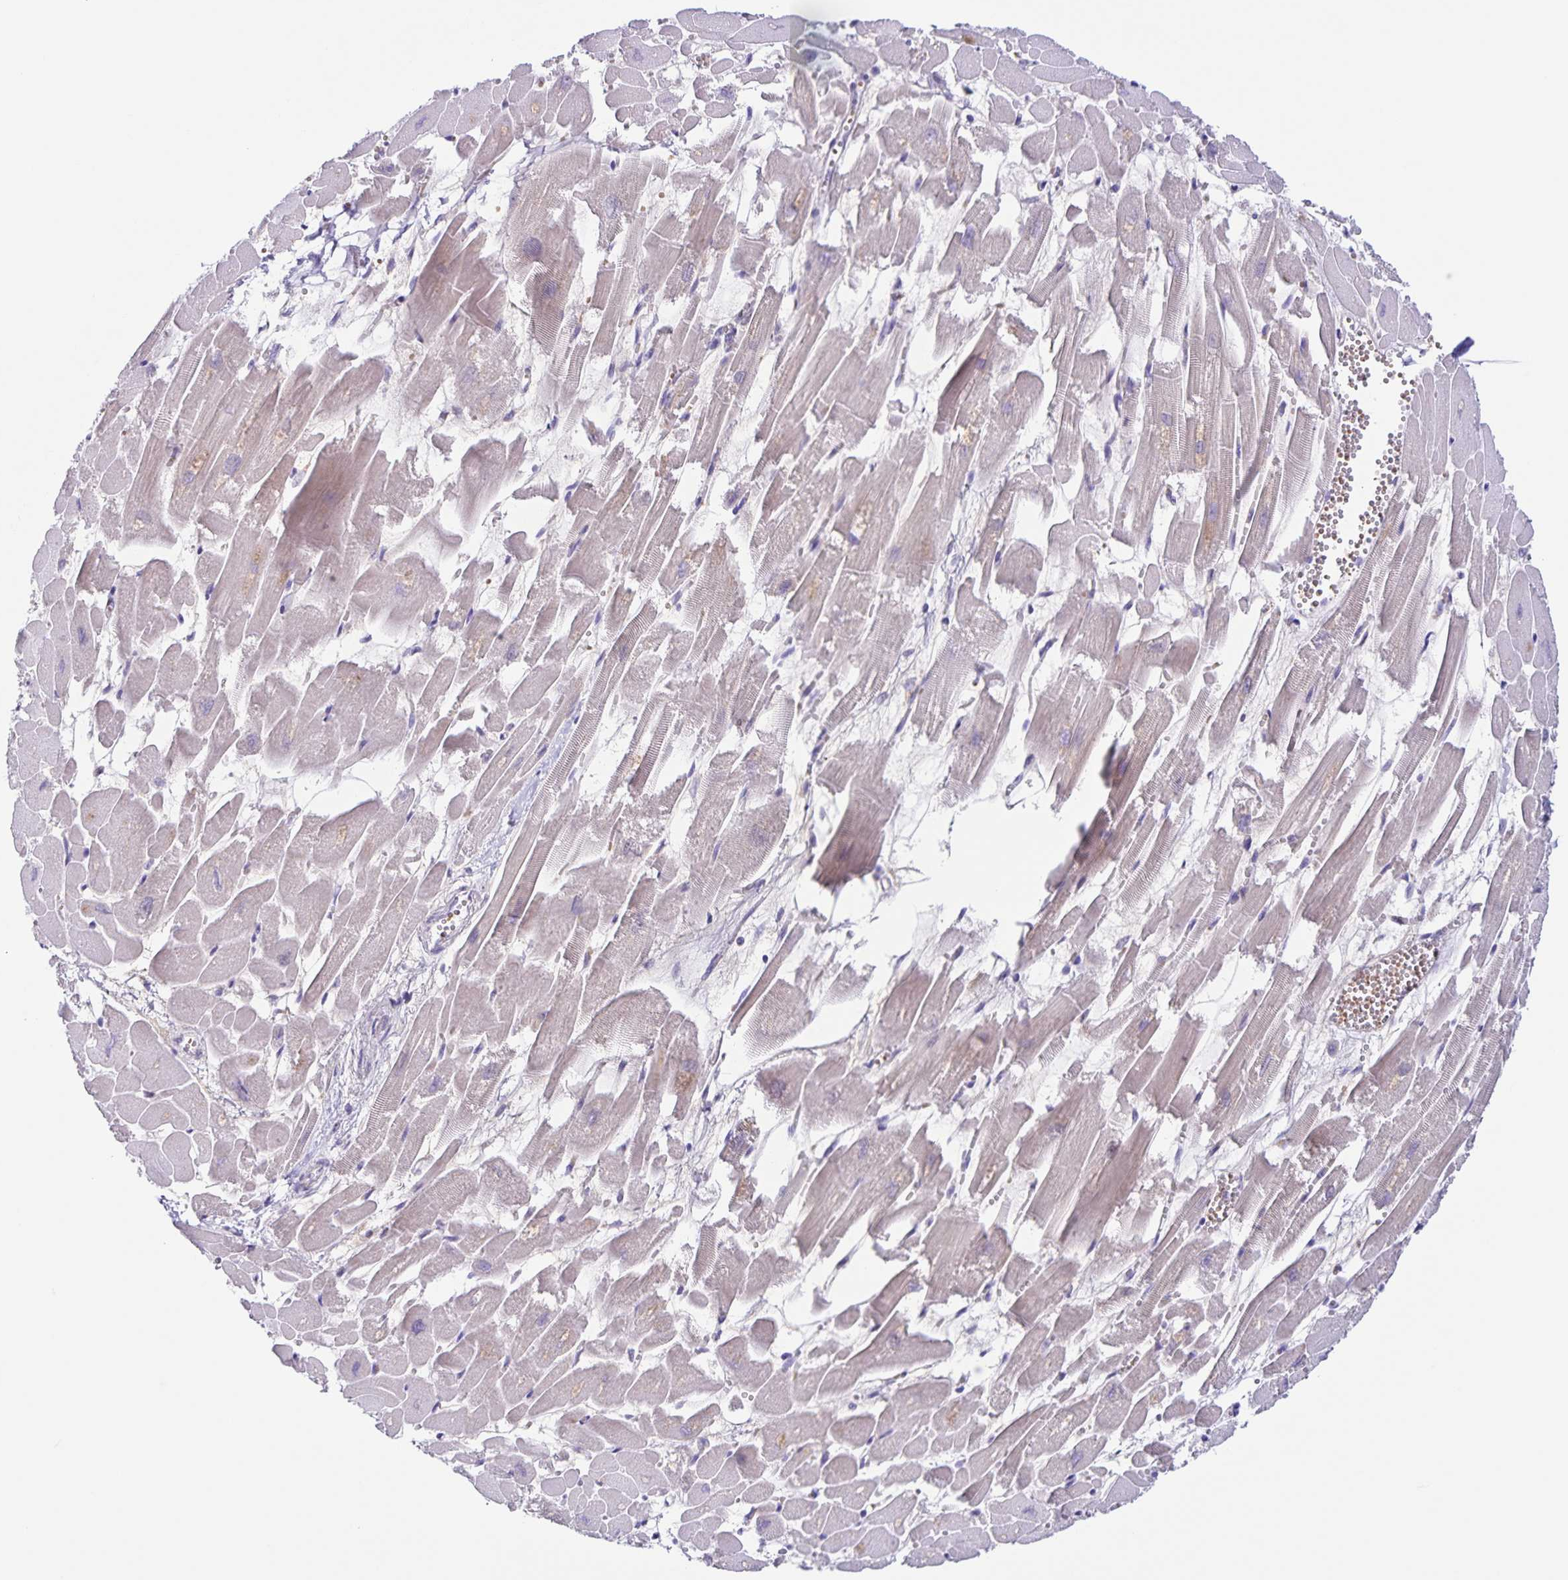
{"staining": {"intensity": "weak", "quantity": "<25%", "location": "cytoplasmic/membranous"}, "tissue": "heart muscle", "cell_type": "Cardiomyocytes", "image_type": "normal", "snomed": [{"axis": "morphology", "description": "Normal tissue, NOS"}, {"axis": "topography", "description": "Heart"}], "caption": "Heart muscle stained for a protein using immunohistochemistry shows no expression cardiomyocytes.", "gene": "STPG4", "patient": {"sex": "female", "age": 52}}